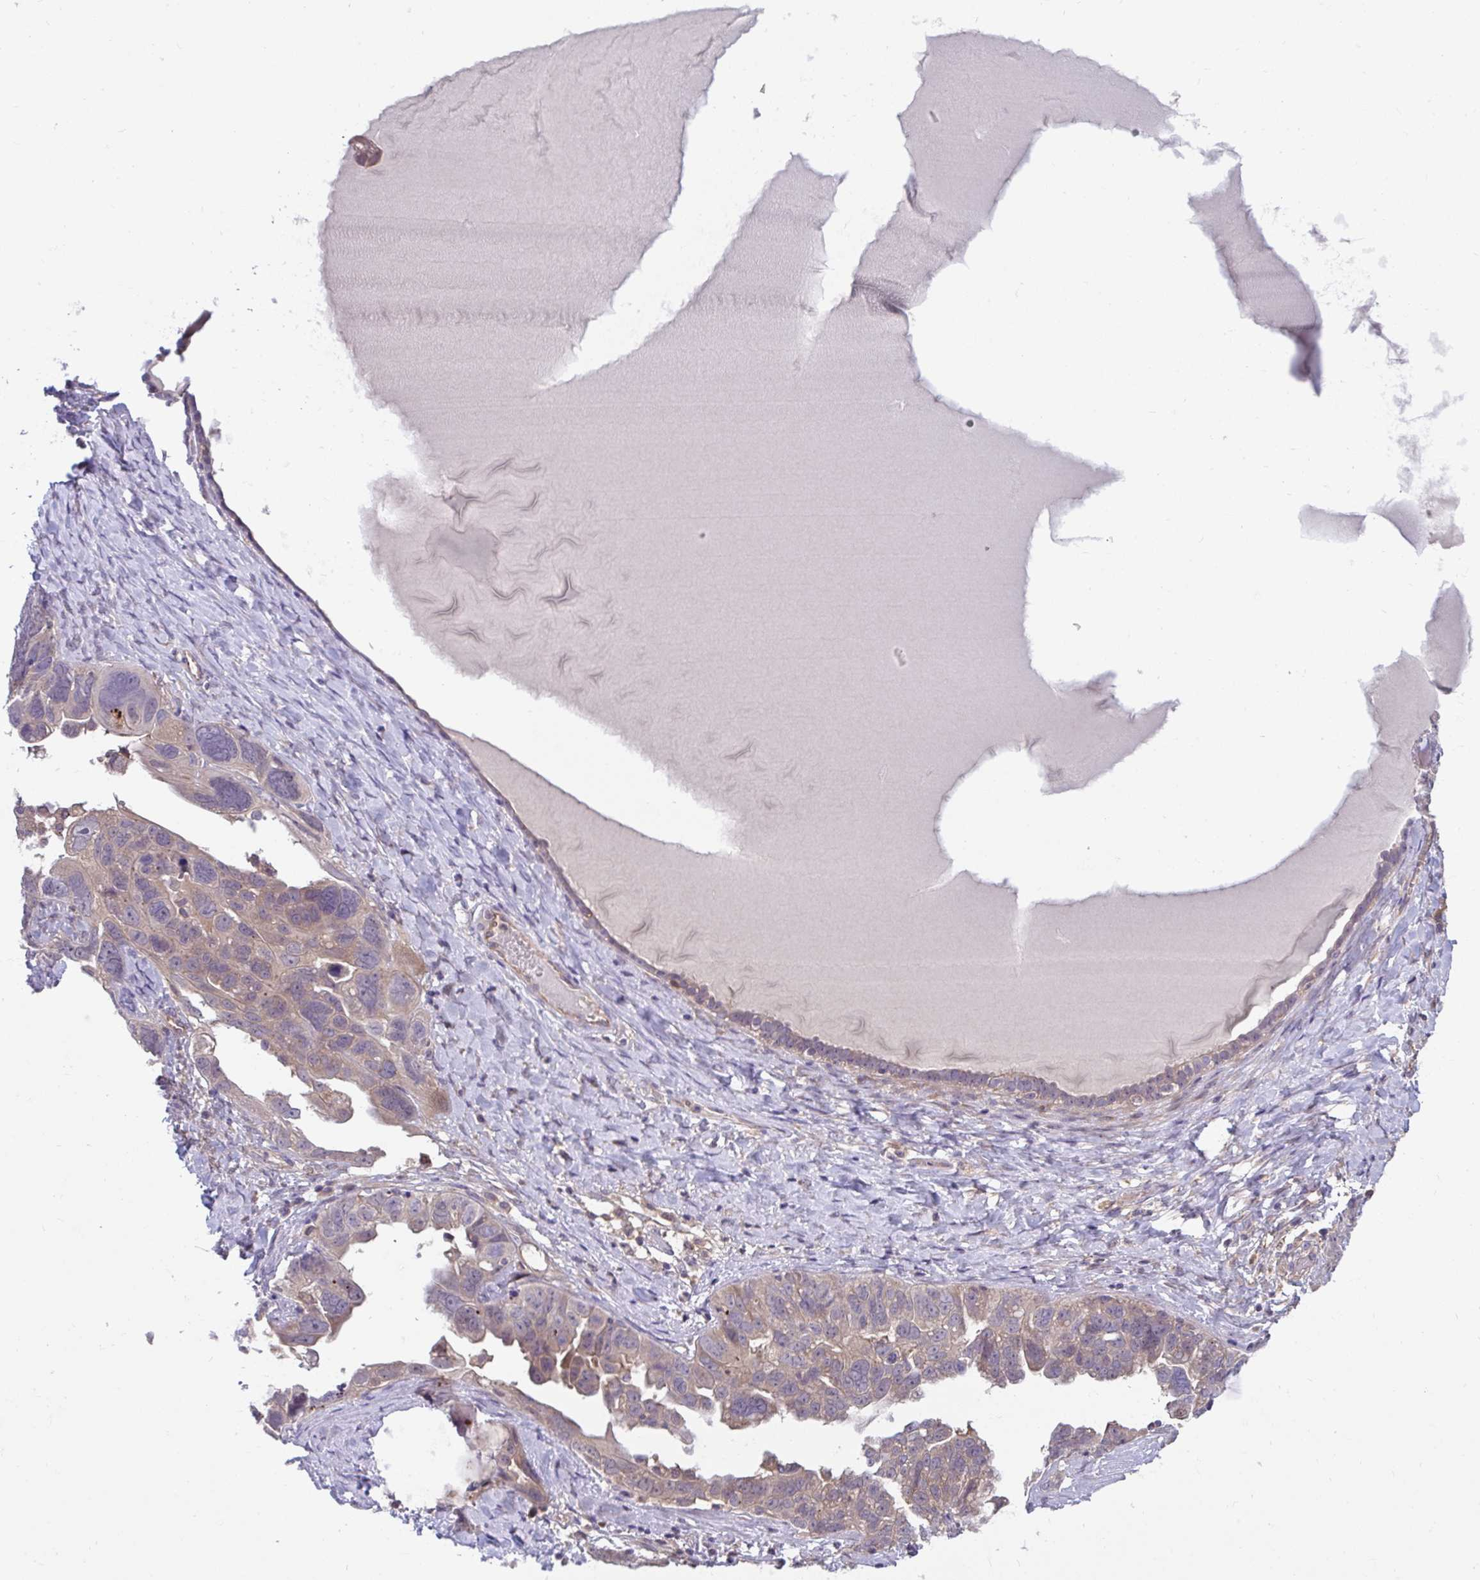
{"staining": {"intensity": "weak", "quantity": "25%-75%", "location": "cytoplasmic/membranous"}, "tissue": "ovarian cancer", "cell_type": "Tumor cells", "image_type": "cancer", "snomed": [{"axis": "morphology", "description": "Cystadenocarcinoma, serous, NOS"}, {"axis": "topography", "description": "Ovary"}], "caption": "An image of human ovarian cancer stained for a protein shows weak cytoplasmic/membranous brown staining in tumor cells. The staining is performed using DAB brown chromogen to label protein expression. The nuclei are counter-stained blue using hematoxylin.", "gene": "IST1", "patient": {"sex": "female", "age": 79}}